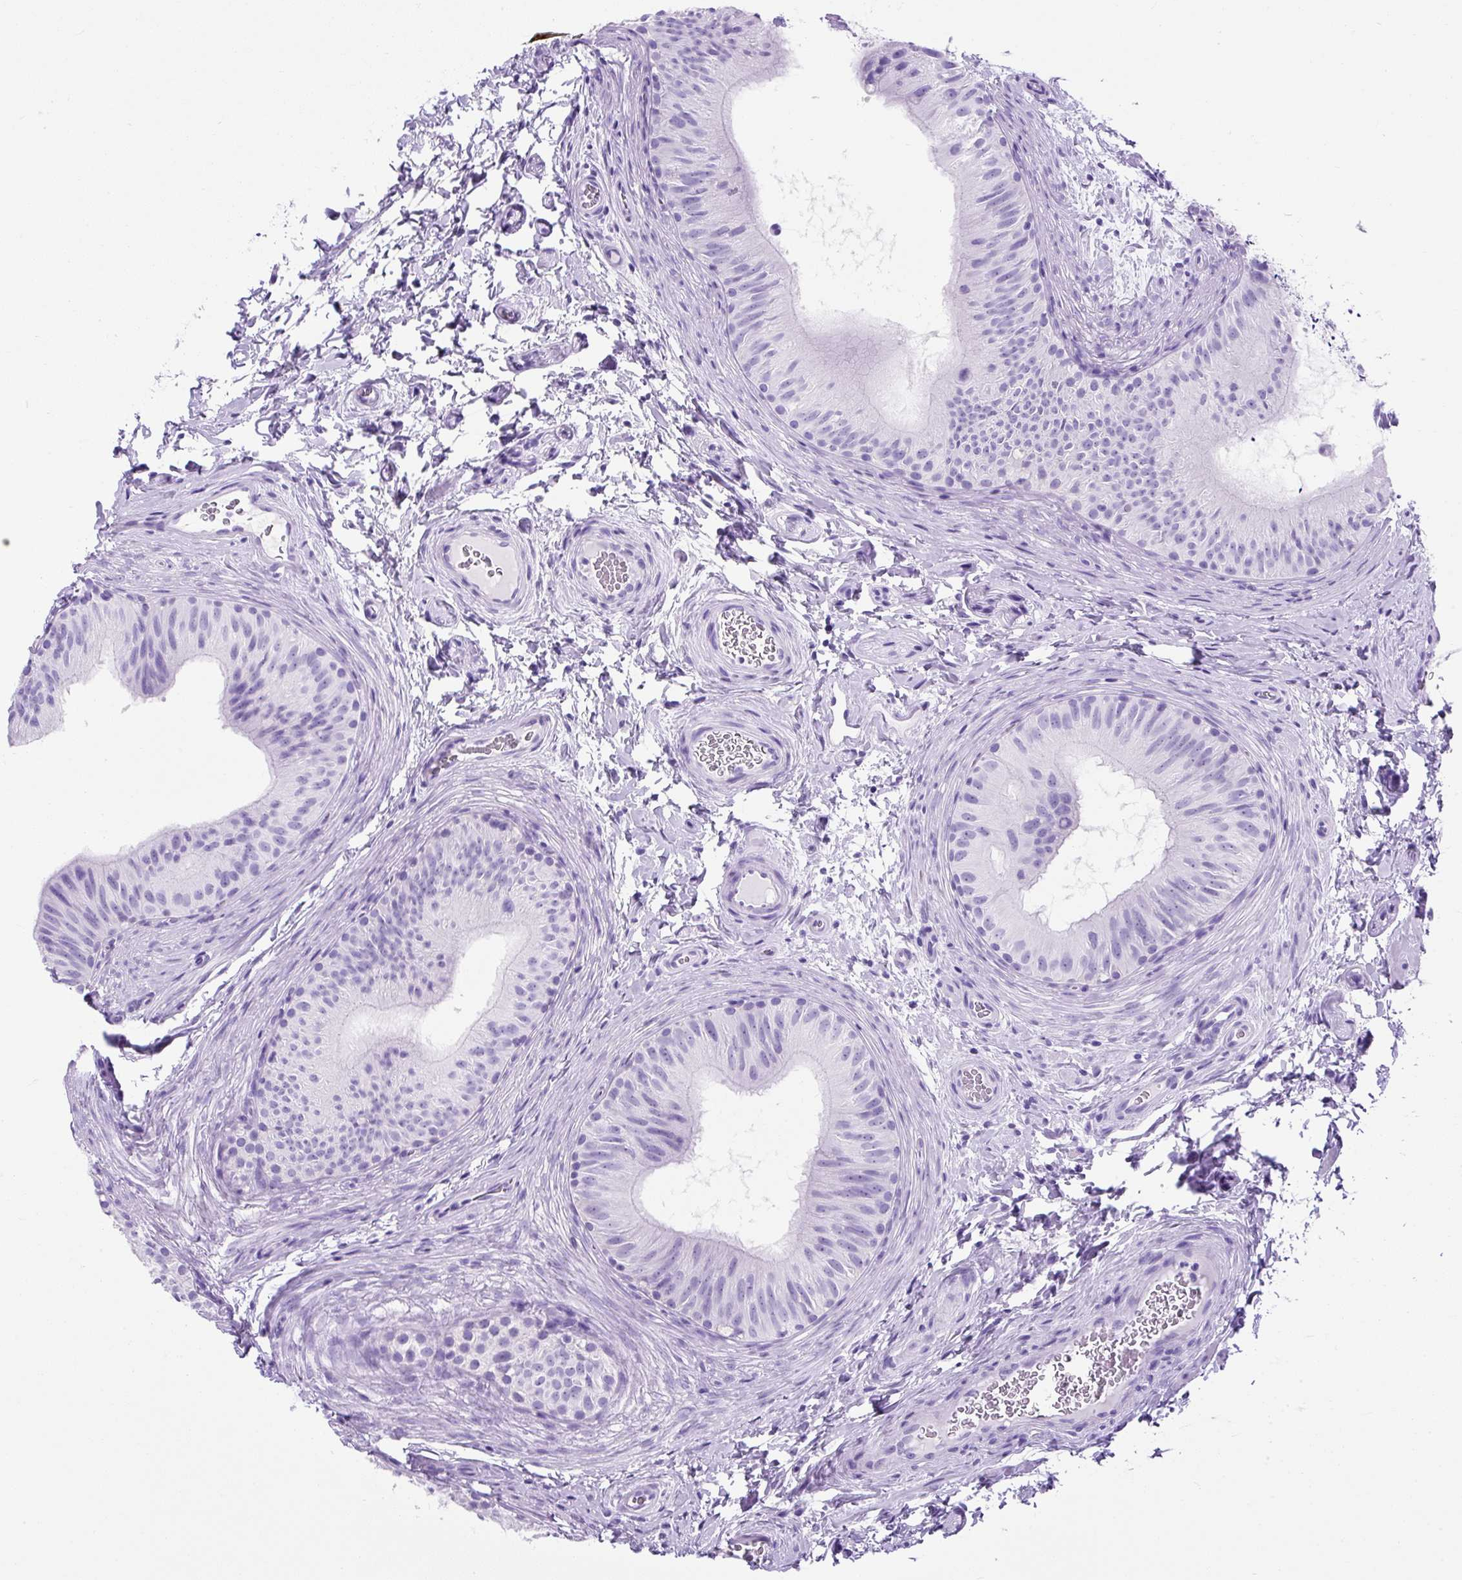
{"staining": {"intensity": "negative", "quantity": "none", "location": "none"}, "tissue": "epididymis", "cell_type": "Glandular cells", "image_type": "normal", "snomed": [{"axis": "morphology", "description": "Normal tissue, NOS"}, {"axis": "topography", "description": "Epididymis"}], "caption": "This micrograph is of normal epididymis stained with IHC to label a protein in brown with the nuclei are counter-stained blue. There is no staining in glandular cells.", "gene": "KRT12", "patient": {"sex": "male", "age": 24}}